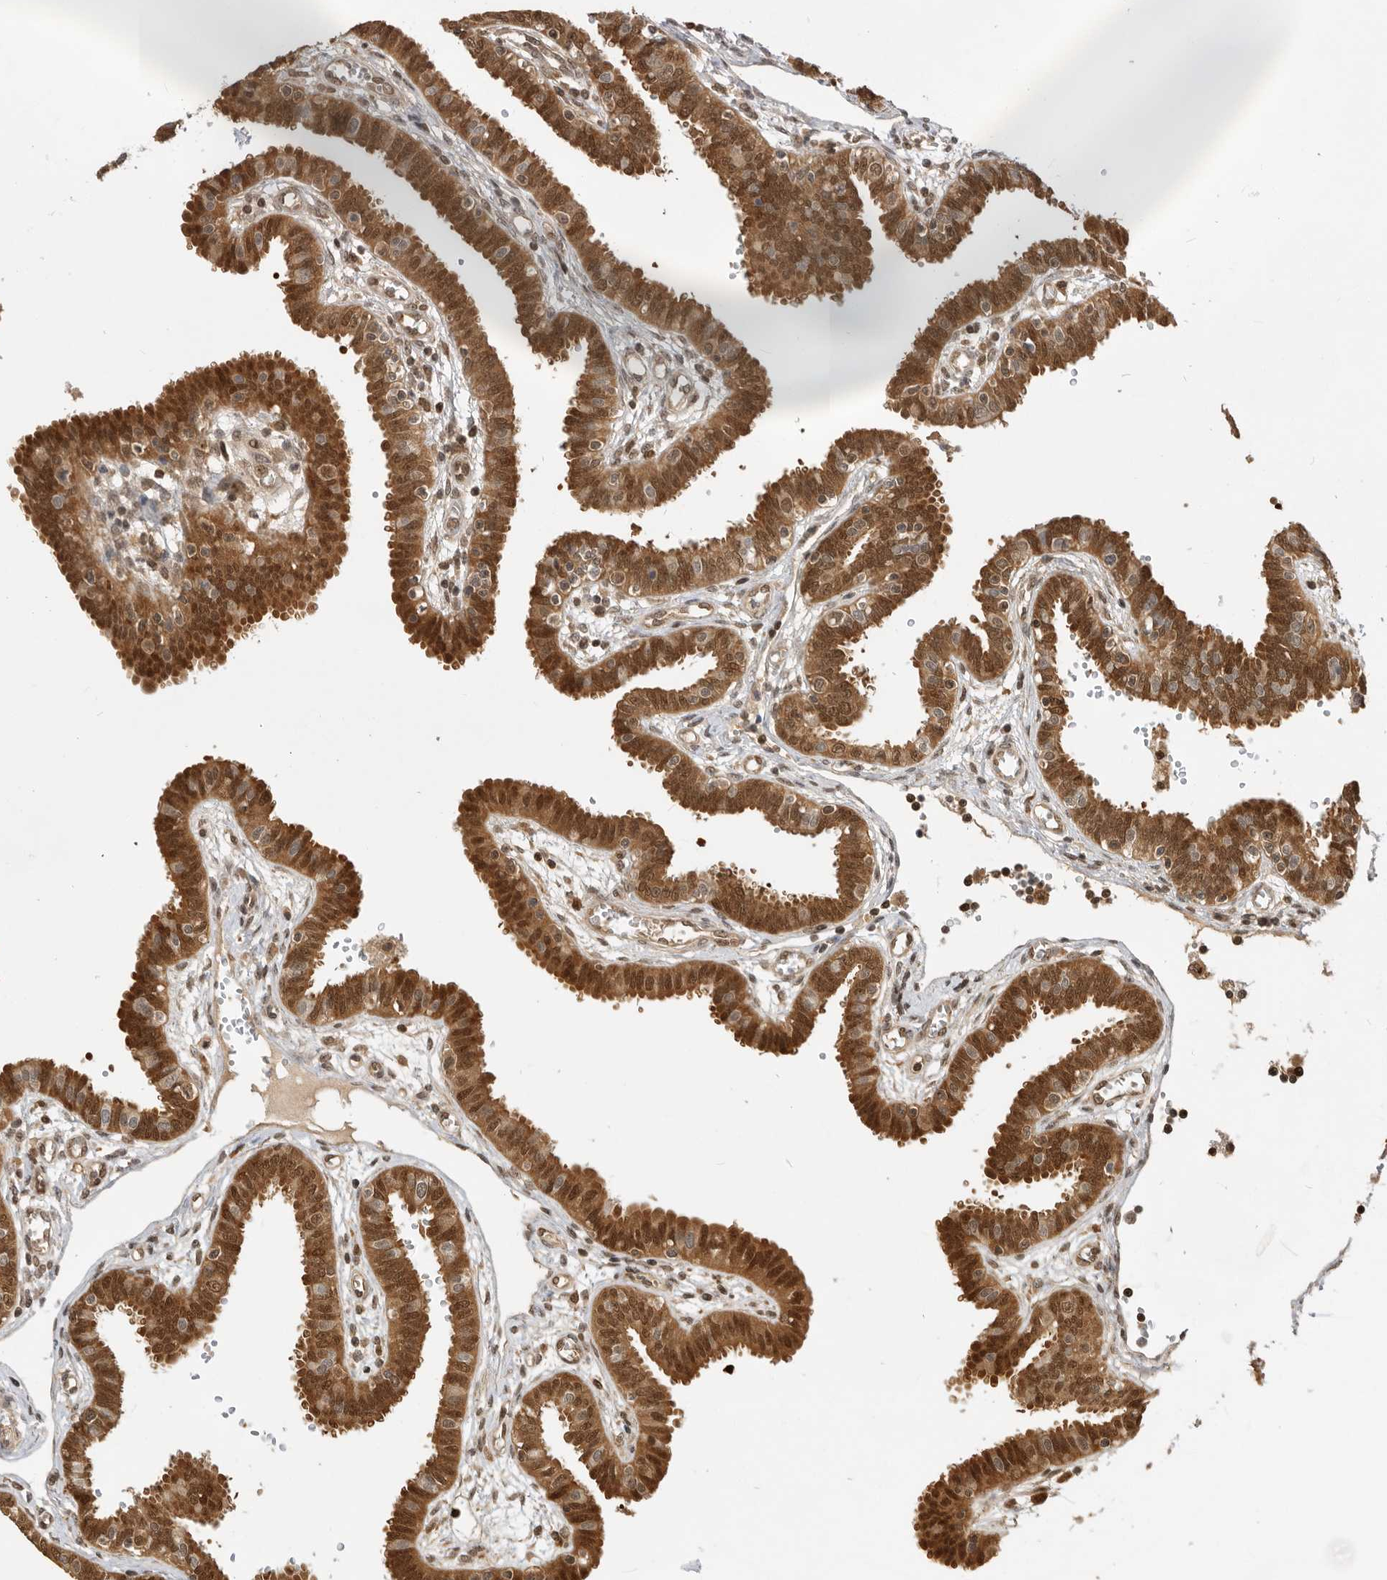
{"staining": {"intensity": "strong", "quantity": ">75%", "location": "cytoplasmic/membranous,nuclear"}, "tissue": "fallopian tube", "cell_type": "Glandular cells", "image_type": "normal", "snomed": [{"axis": "morphology", "description": "Normal tissue, NOS"}, {"axis": "topography", "description": "Fallopian tube"}], "caption": "Immunohistochemistry (IHC) staining of normal fallopian tube, which reveals high levels of strong cytoplasmic/membranous,nuclear expression in about >75% of glandular cells indicating strong cytoplasmic/membranous,nuclear protein positivity. The staining was performed using DAB (3,3'-diaminobenzidine) (brown) for protein detection and nuclei were counterstained in hematoxylin (blue).", "gene": "ADPRS", "patient": {"sex": "female", "age": 32}}